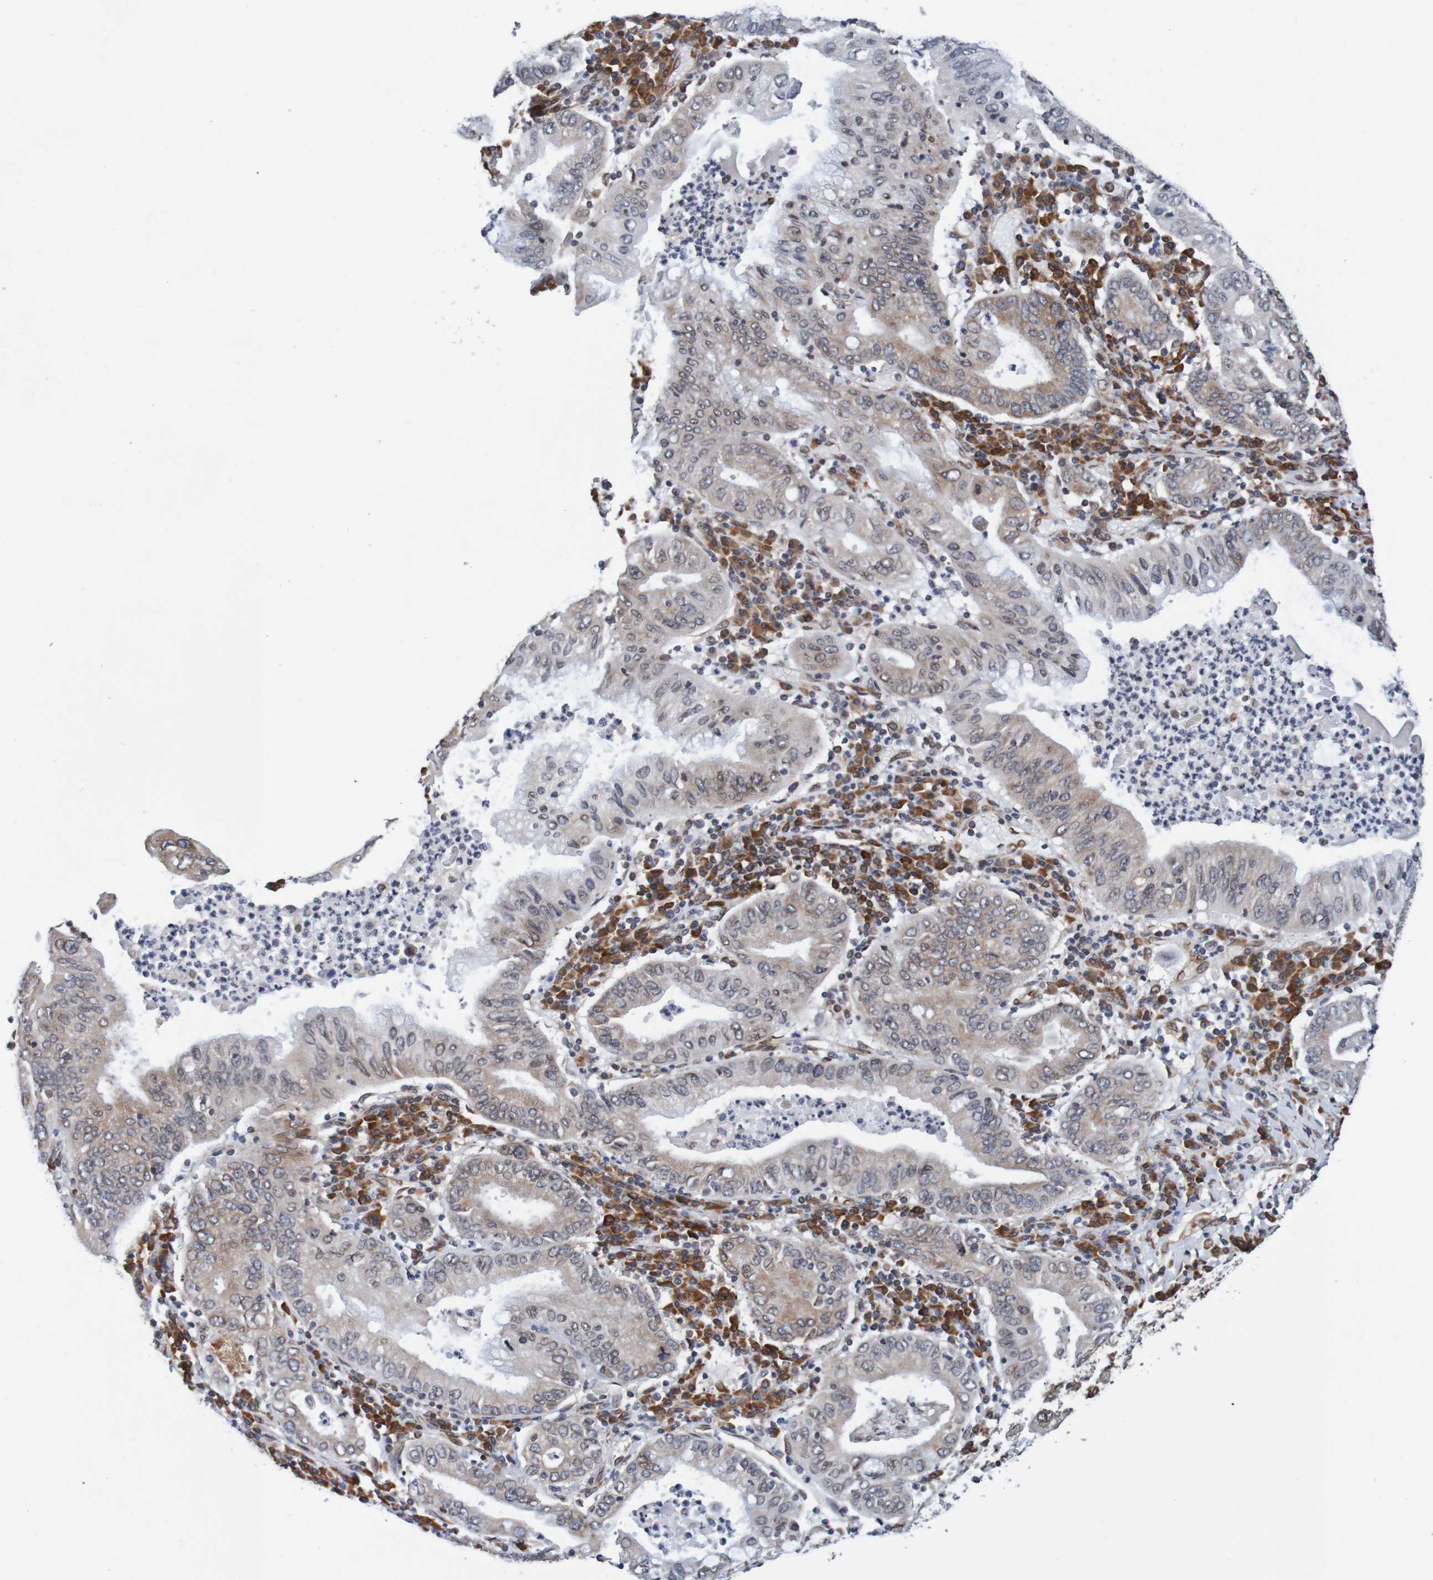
{"staining": {"intensity": "weak", "quantity": "<25%", "location": "cytoplasmic/membranous"}, "tissue": "stomach cancer", "cell_type": "Tumor cells", "image_type": "cancer", "snomed": [{"axis": "morphology", "description": "Normal tissue, NOS"}, {"axis": "morphology", "description": "Adenocarcinoma, NOS"}, {"axis": "topography", "description": "Esophagus"}, {"axis": "topography", "description": "Stomach, upper"}, {"axis": "topography", "description": "Peripheral nerve tissue"}], "caption": "There is no significant positivity in tumor cells of stomach cancer. (Brightfield microscopy of DAB immunohistochemistry at high magnification).", "gene": "TMEM109", "patient": {"sex": "male", "age": 62}}